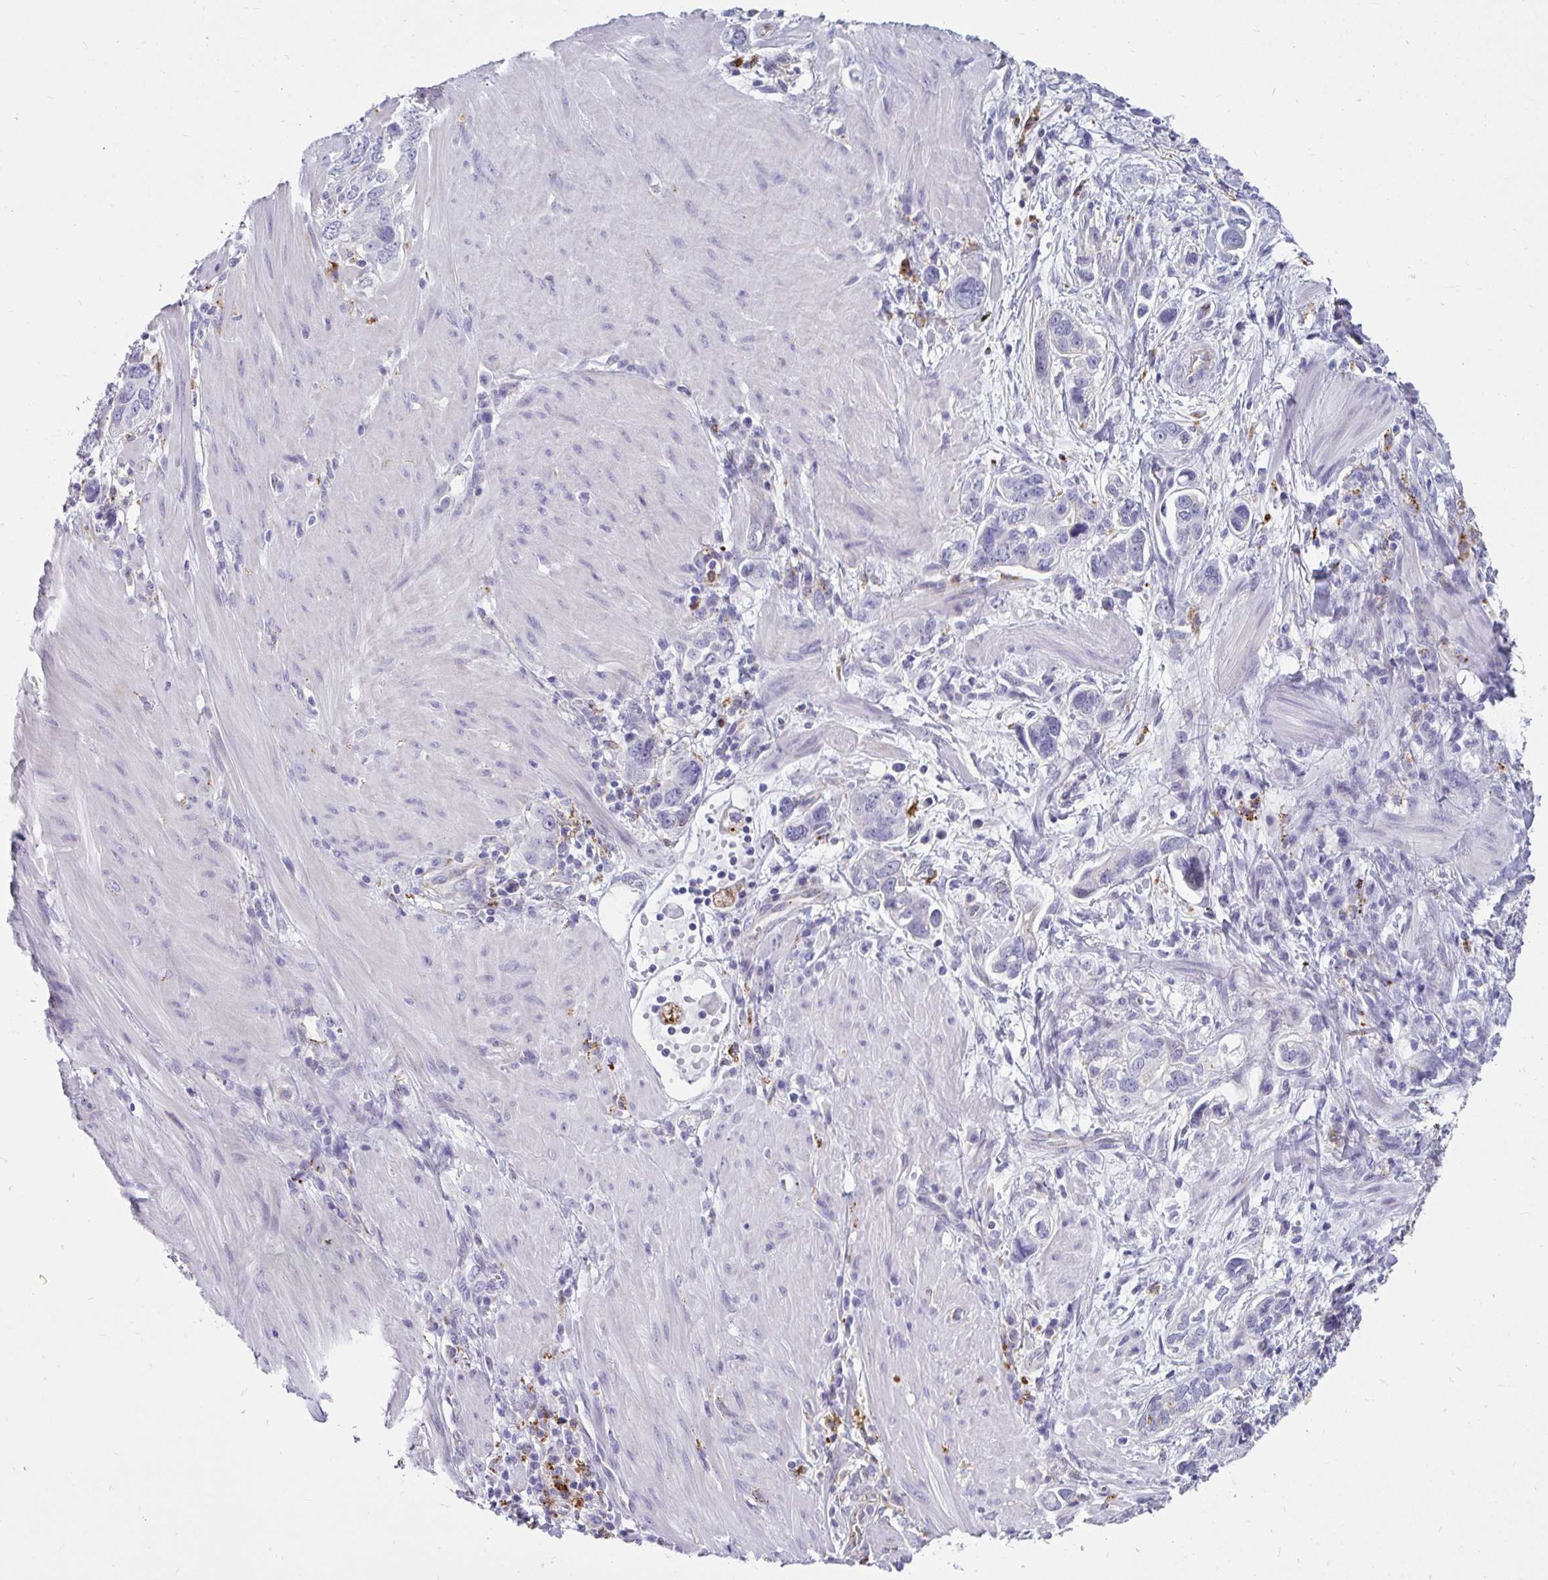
{"staining": {"intensity": "negative", "quantity": "none", "location": "none"}, "tissue": "stomach cancer", "cell_type": "Tumor cells", "image_type": "cancer", "snomed": [{"axis": "morphology", "description": "Adenocarcinoma, NOS"}, {"axis": "topography", "description": "Stomach, lower"}], "caption": "There is no significant positivity in tumor cells of stomach cancer (adenocarcinoma). Nuclei are stained in blue.", "gene": "CTSZ", "patient": {"sex": "female", "age": 93}}